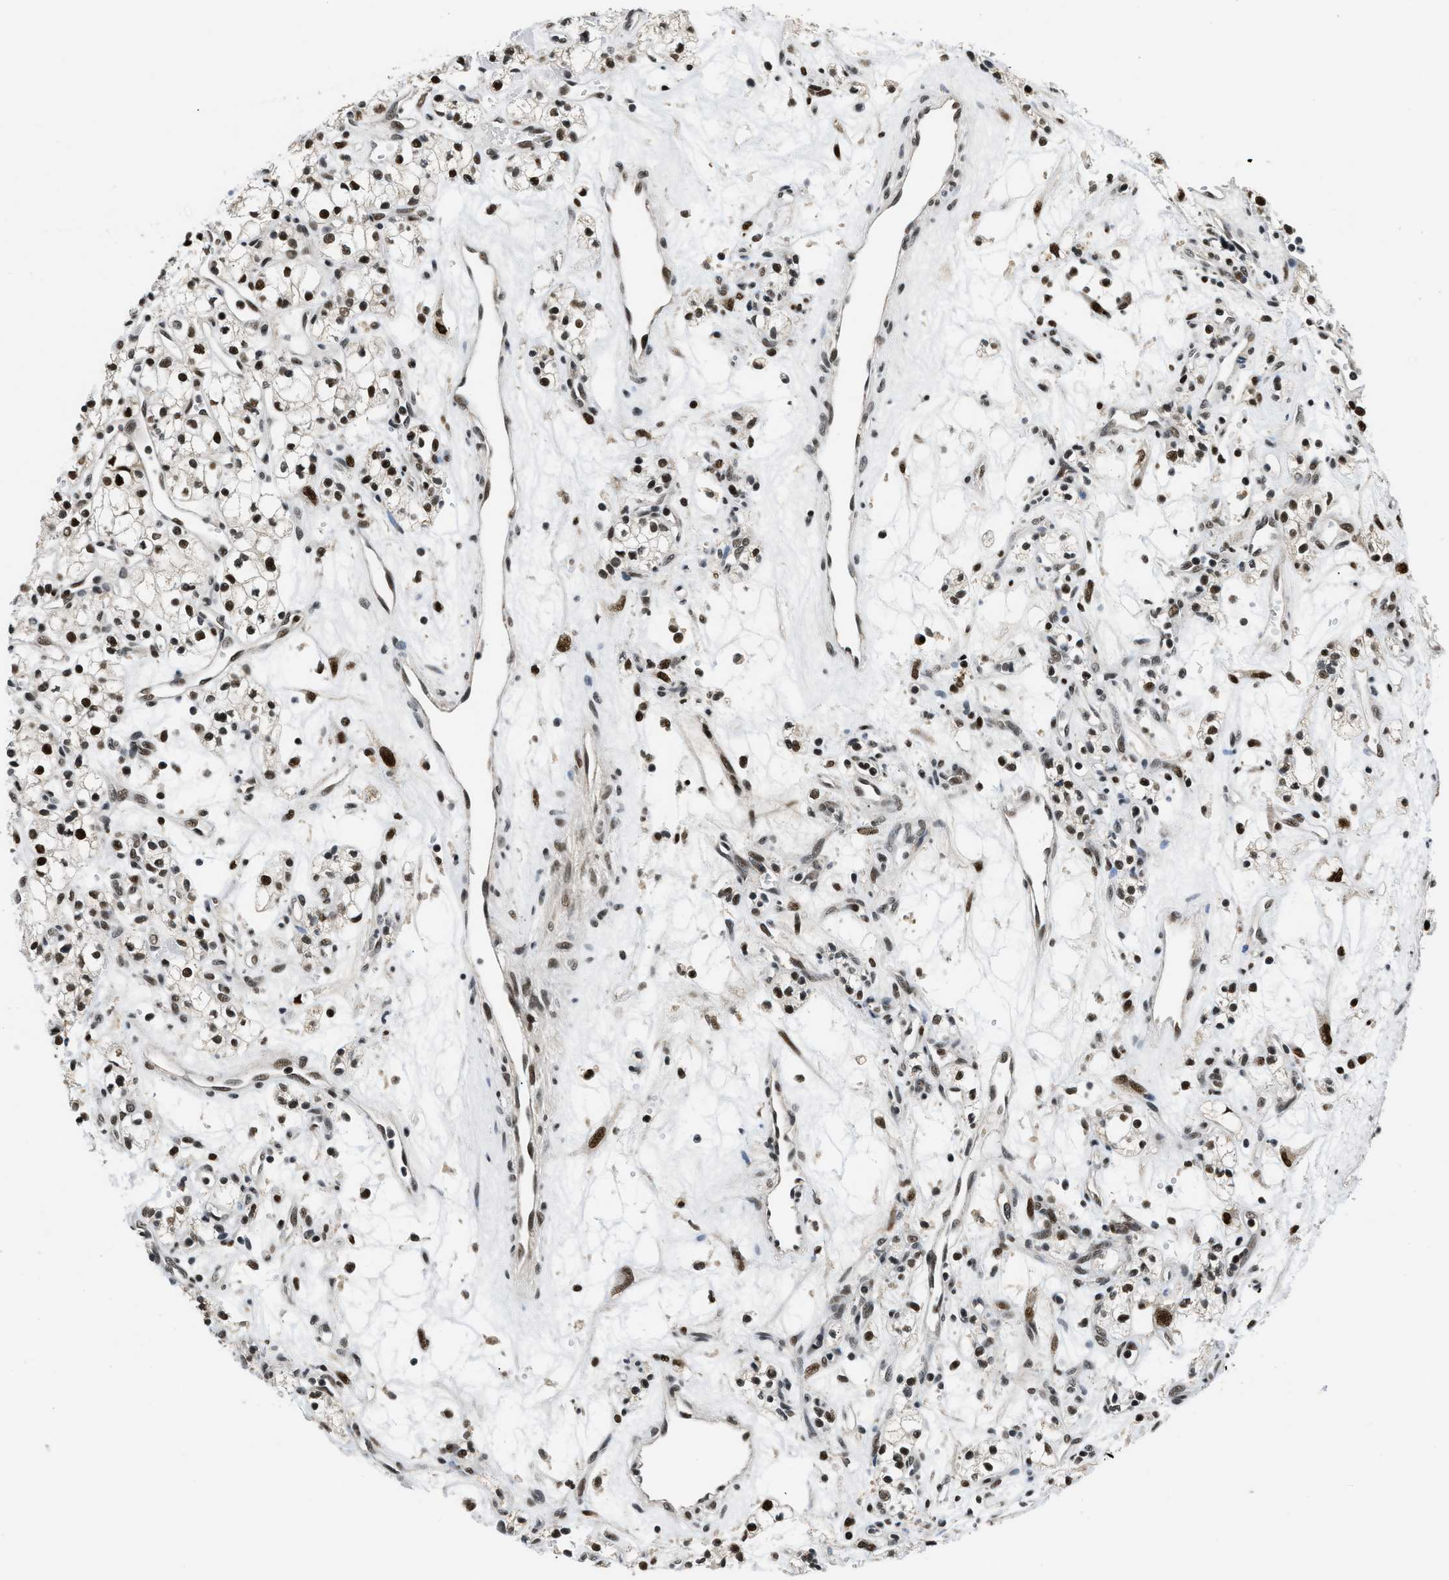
{"staining": {"intensity": "strong", "quantity": ">75%", "location": "nuclear"}, "tissue": "renal cancer", "cell_type": "Tumor cells", "image_type": "cancer", "snomed": [{"axis": "morphology", "description": "Adenocarcinoma, NOS"}, {"axis": "topography", "description": "Kidney"}], "caption": "There is high levels of strong nuclear staining in tumor cells of renal adenocarcinoma, as demonstrated by immunohistochemical staining (brown color).", "gene": "KDM3B", "patient": {"sex": "male", "age": 59}}